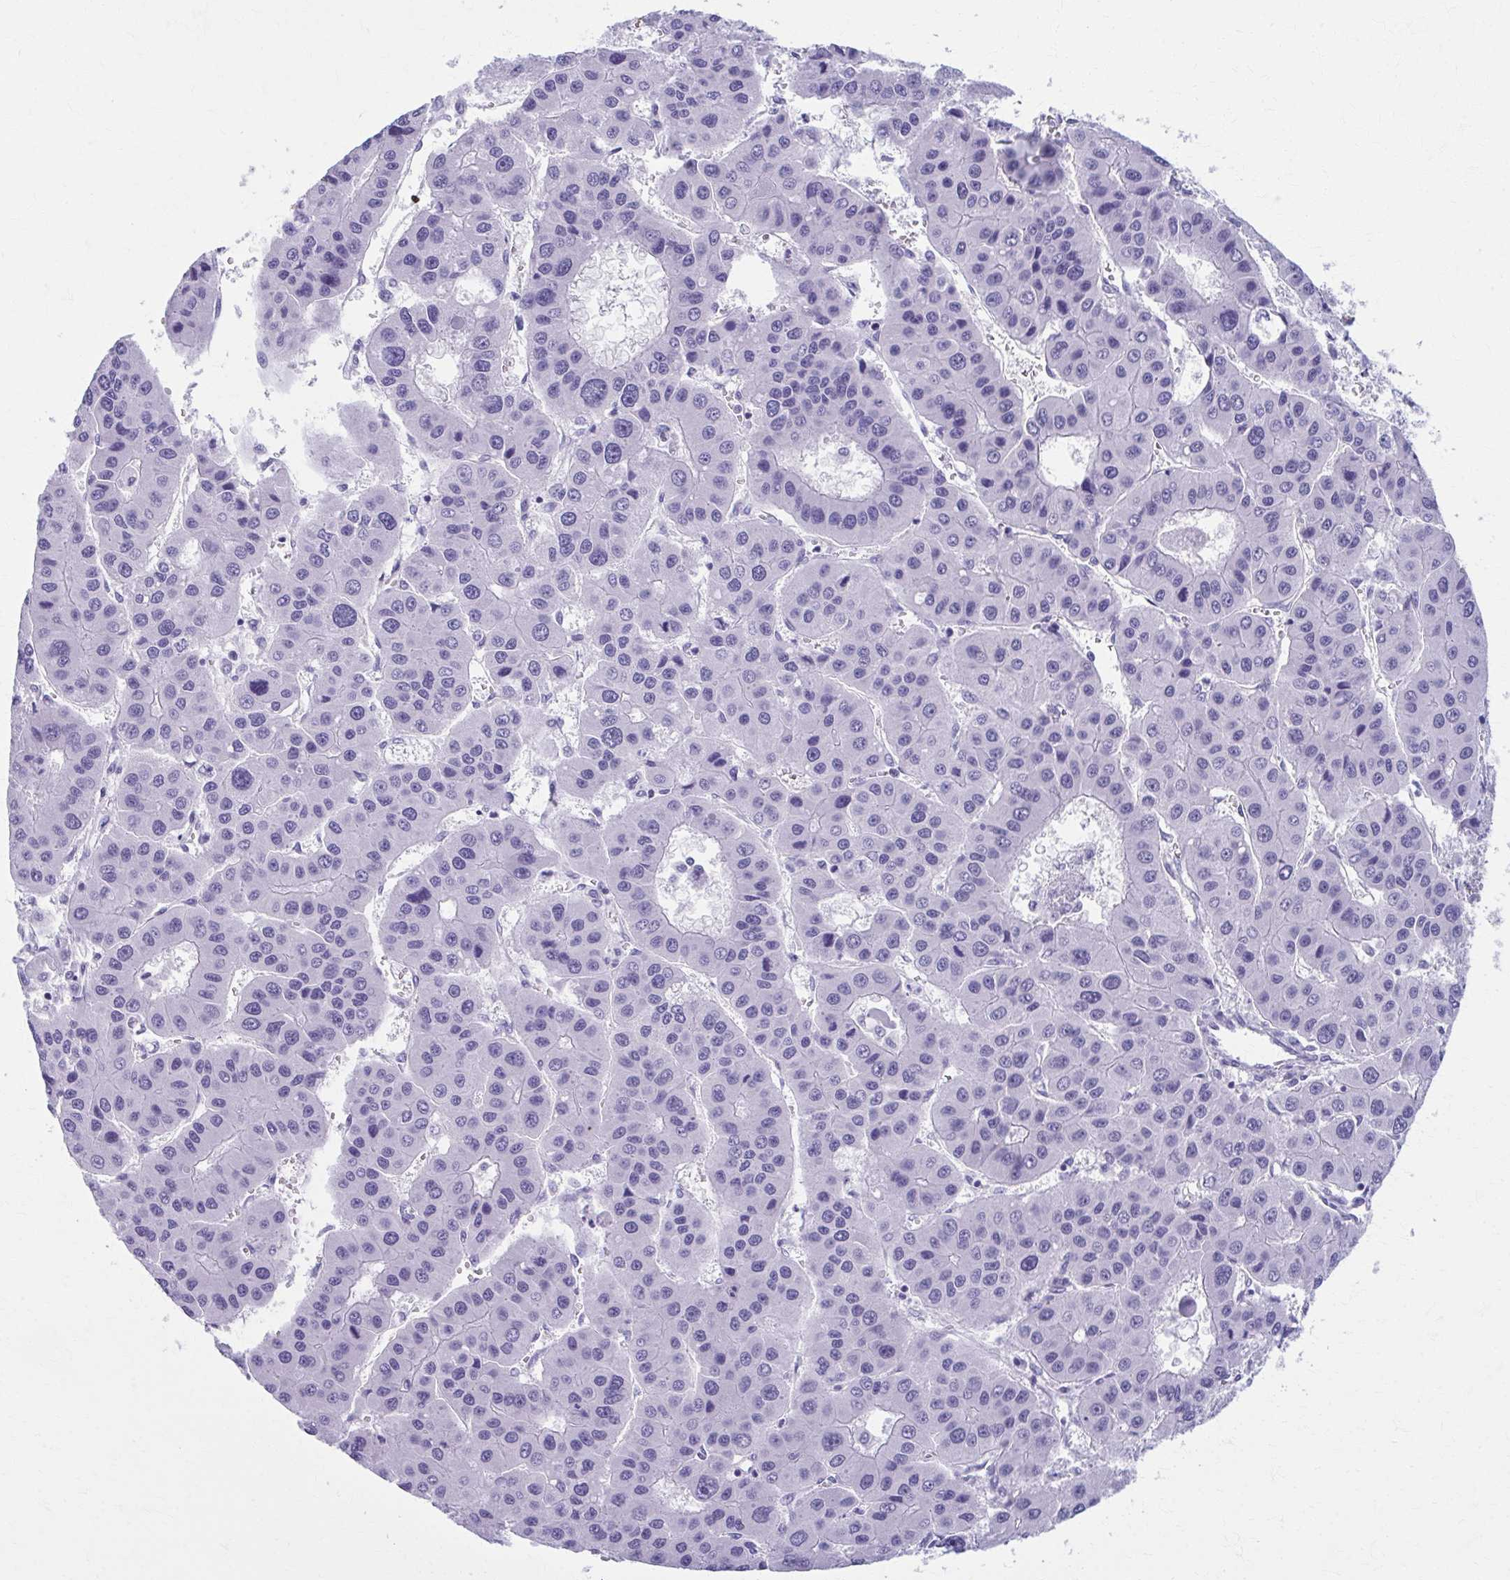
{"staining": {"intensity": "negative", "quantity": "none", "location": "none"}, "tissue": "liver cancer", "cell_type": "Tumor cells", "image_type": "cancer", "snomed": [{"axis": "morphology", "description": "Carcinoma, Hepatocellular, NOS"}, {"axis": "topography", "description": "Liver"}], "caption": "DAB (3,3'-diaminobenzidine) immunohistochemical staining of human liver hepatocellular carcinoma demonstrates no significant staining in tumor cells.", "gene": "MPLKIP", "patient": {"sex": "male", "age": 73}}